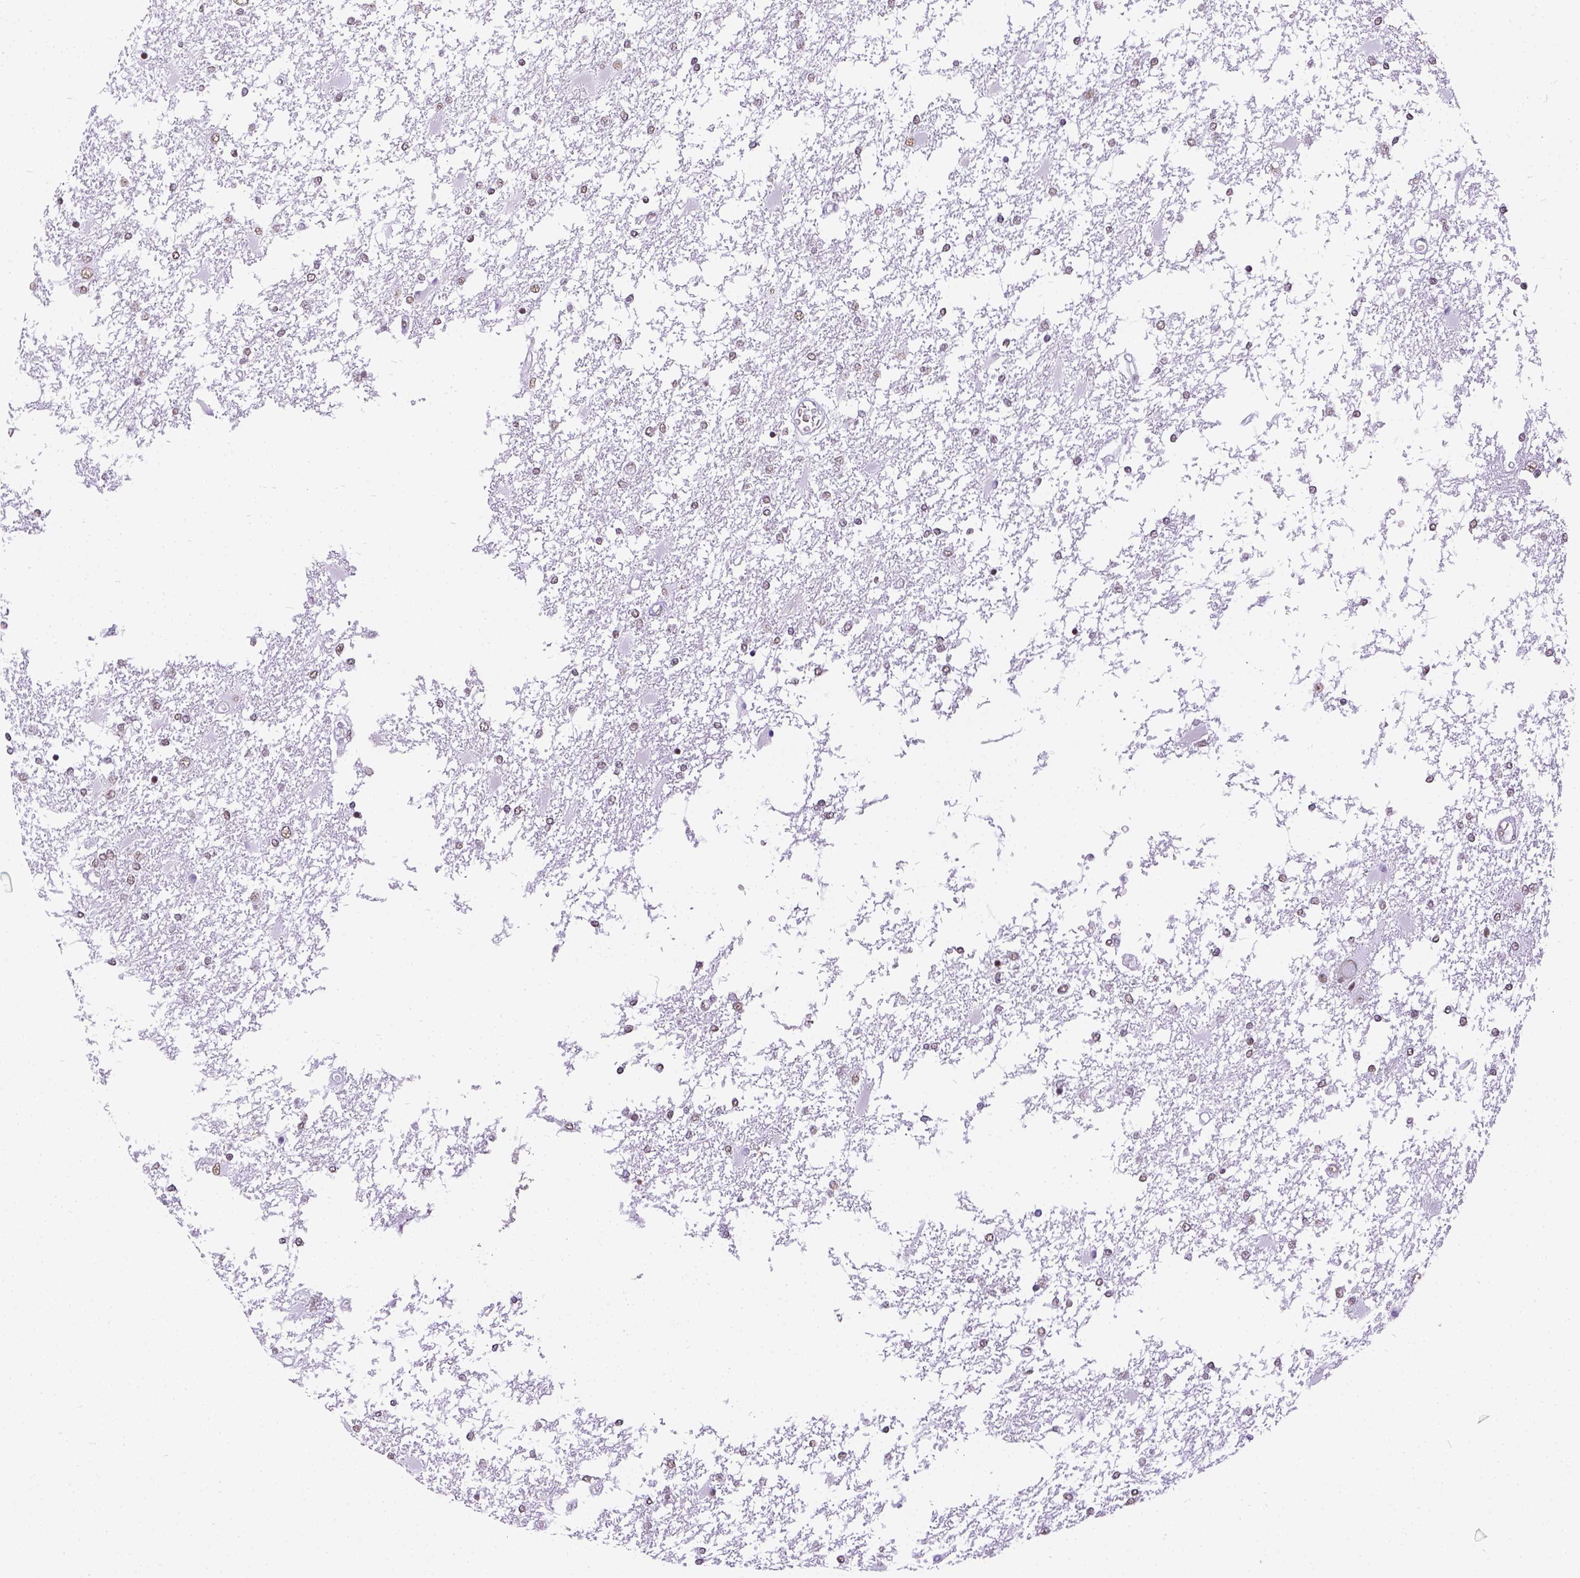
{"staining": {"intensity": "negative", "quantity": "none", "location": "none"}, "tissue": "glioma", "cell_type": "Tumor cells", "image_type": "cancer", "snomed": [{"axis": "morphology", "description": "Glioma, malignant, High grade"}, {"axis": "topography", "description": "Cerebral cortex"}], "caption": "High magnification brightfield microscopy of malignant glioma (high-grade) stained with DAB (3,3'-diaminobenzidine) (brown) and counterstained with hematoxylin (blue): tumor cells show no significant positivity.", "gene": "CD3E", "patient": {"sex": "male", "age": 79}}